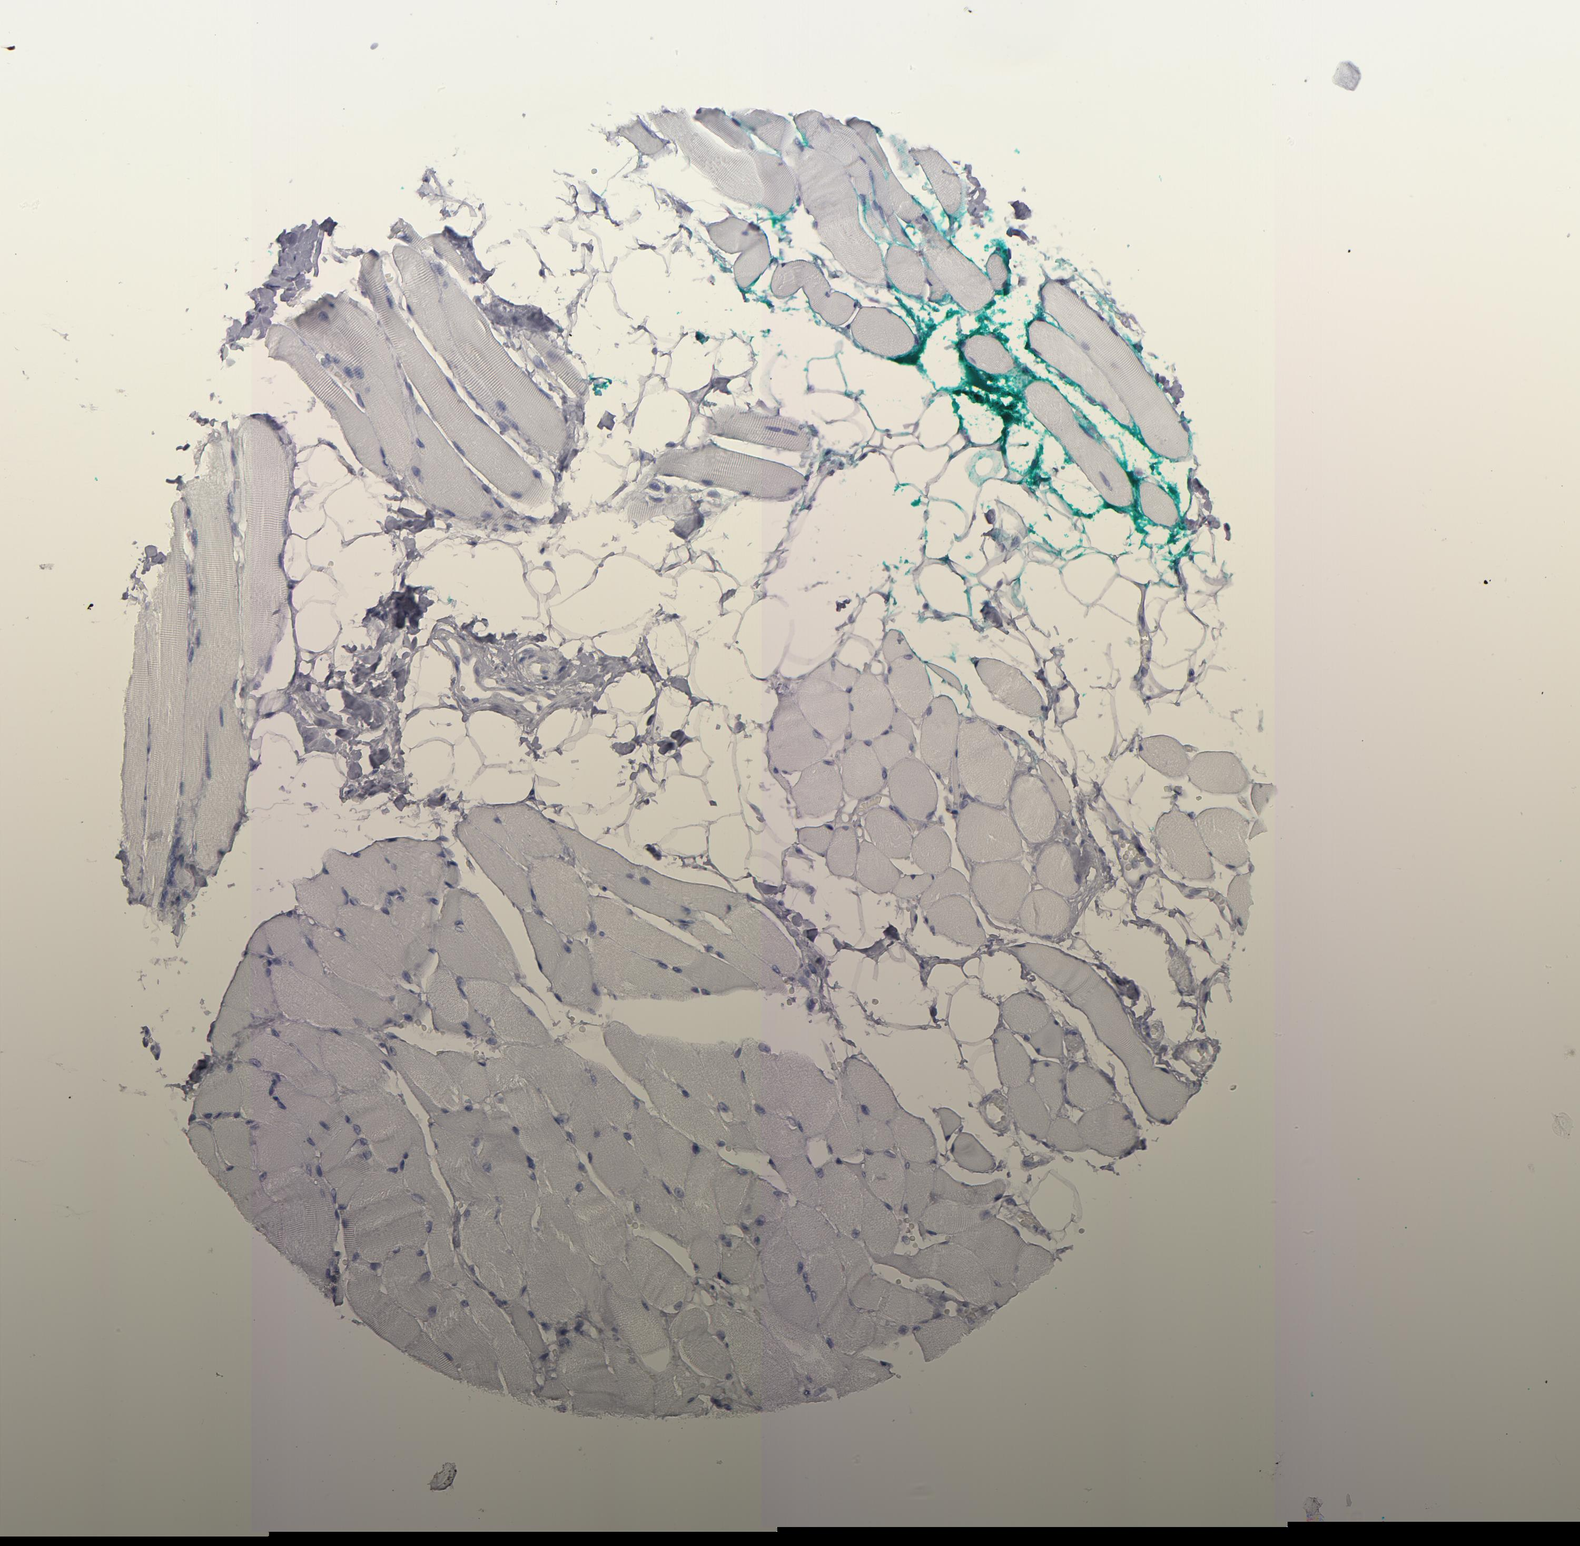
{"staining": {"intensity": "weak", "quantity": "<25%", "location": "cytoplasmic/membranous"}, "tissue": "skeletal muscle", "cell_type": "Myocytes", "image_type": "normal", "snomed": [{"axis": "morphology", "description": "Normal tissue, NOS"}, {"axis": "topography", "description": "Skeletal muscle"}, {"axis": "topography", "description": "Peripheral nerve tissue"}], "caption": "Histopathology image shows no significant protein staining in myocytes of unremarkable skeletal muscle.", "gene": "SND1", "patient": {"sex": "female", "age": 84}}